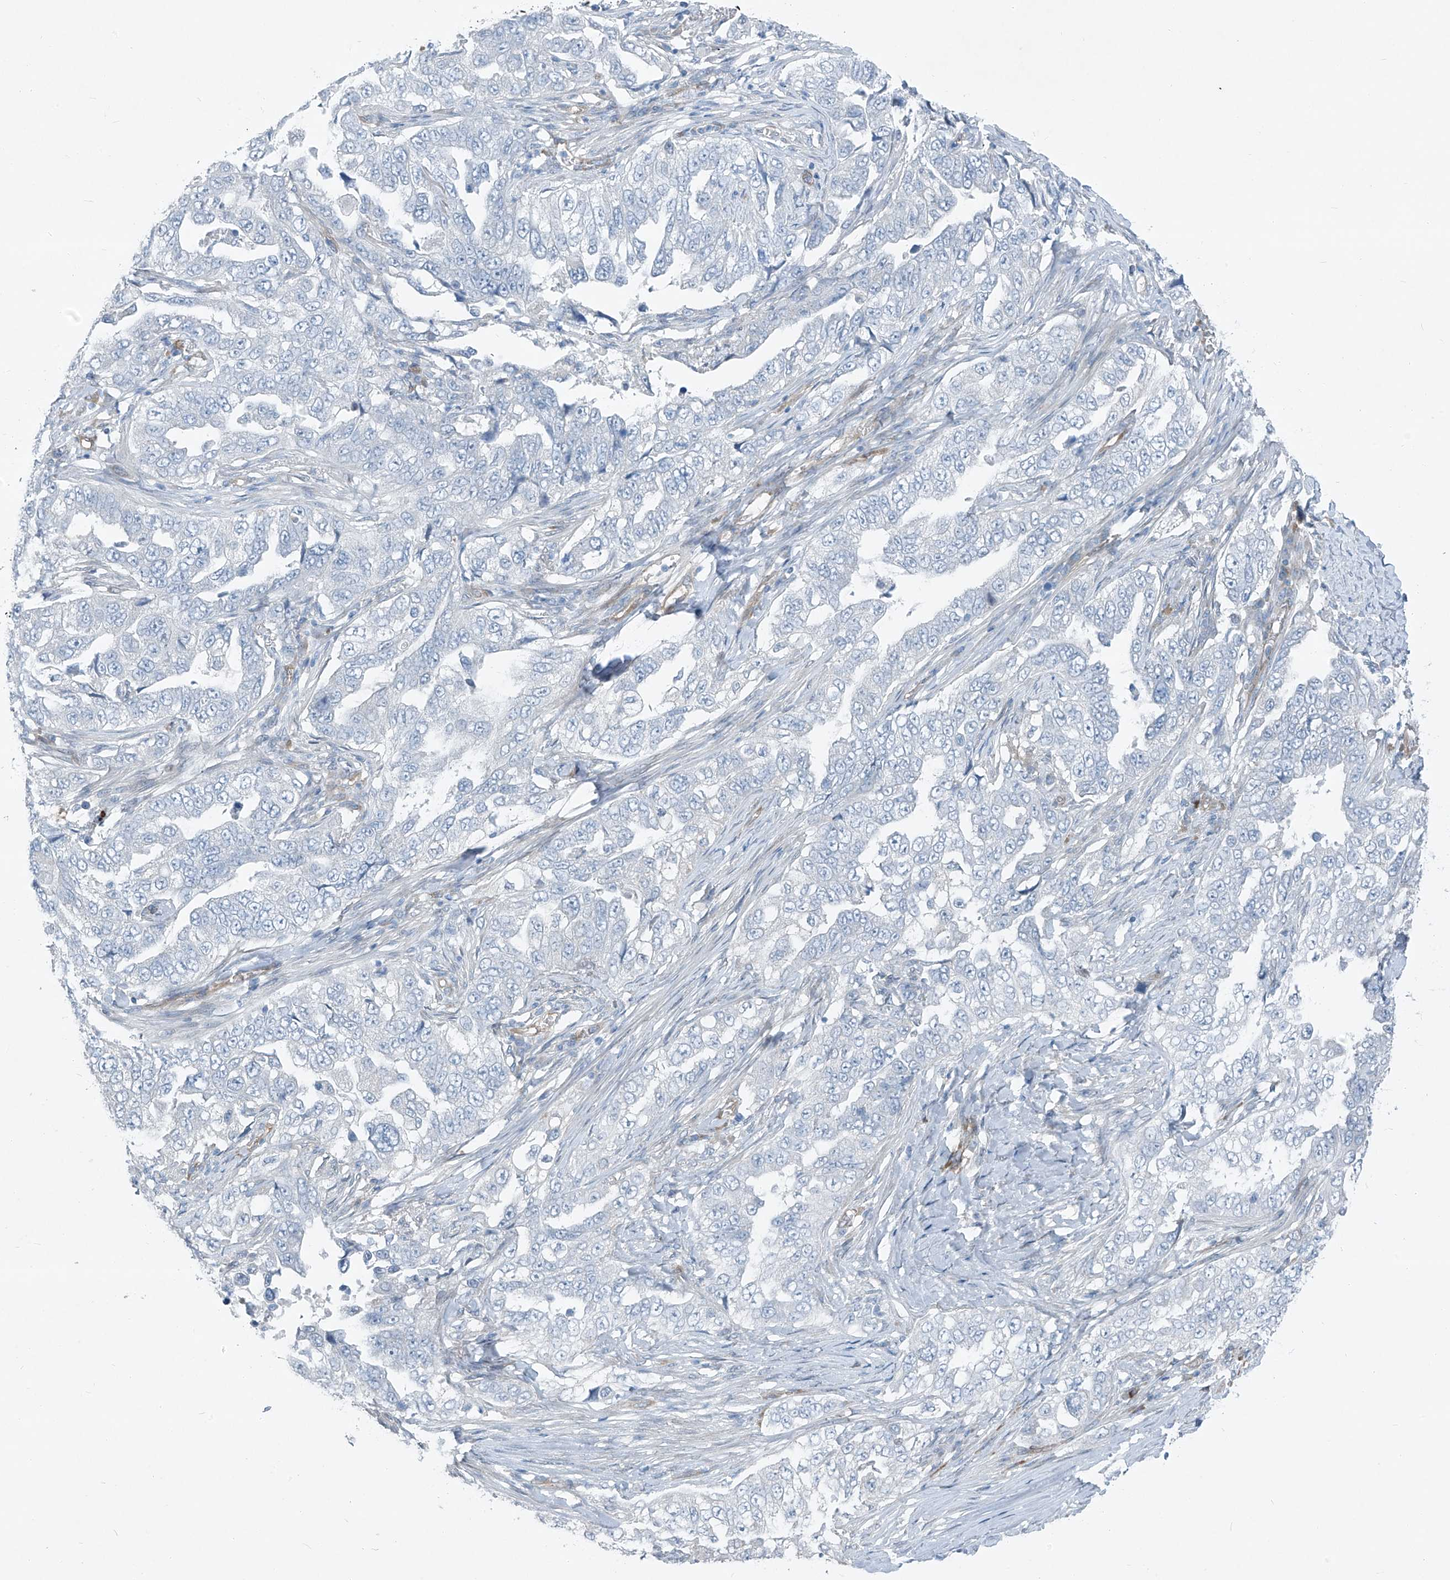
{"staining": {"intensity": "negative", "quantity": "none", "location": "none"}, "tissue": "lung cancer", "cell_type": "Tumor cells", "image_type": "cancer", "snomed": [{"axis": "morphology", "description": "Adenocarcinoma, NOS"}, {"axis": "topography", "description": "Lung"}], "caption": "This is a micrograph of IHC staining of adenocarcinoma (lung), which shows no expression in tumor cells.", "gene": "TNS2", "patient": {"sex": "female", "age": 51}}